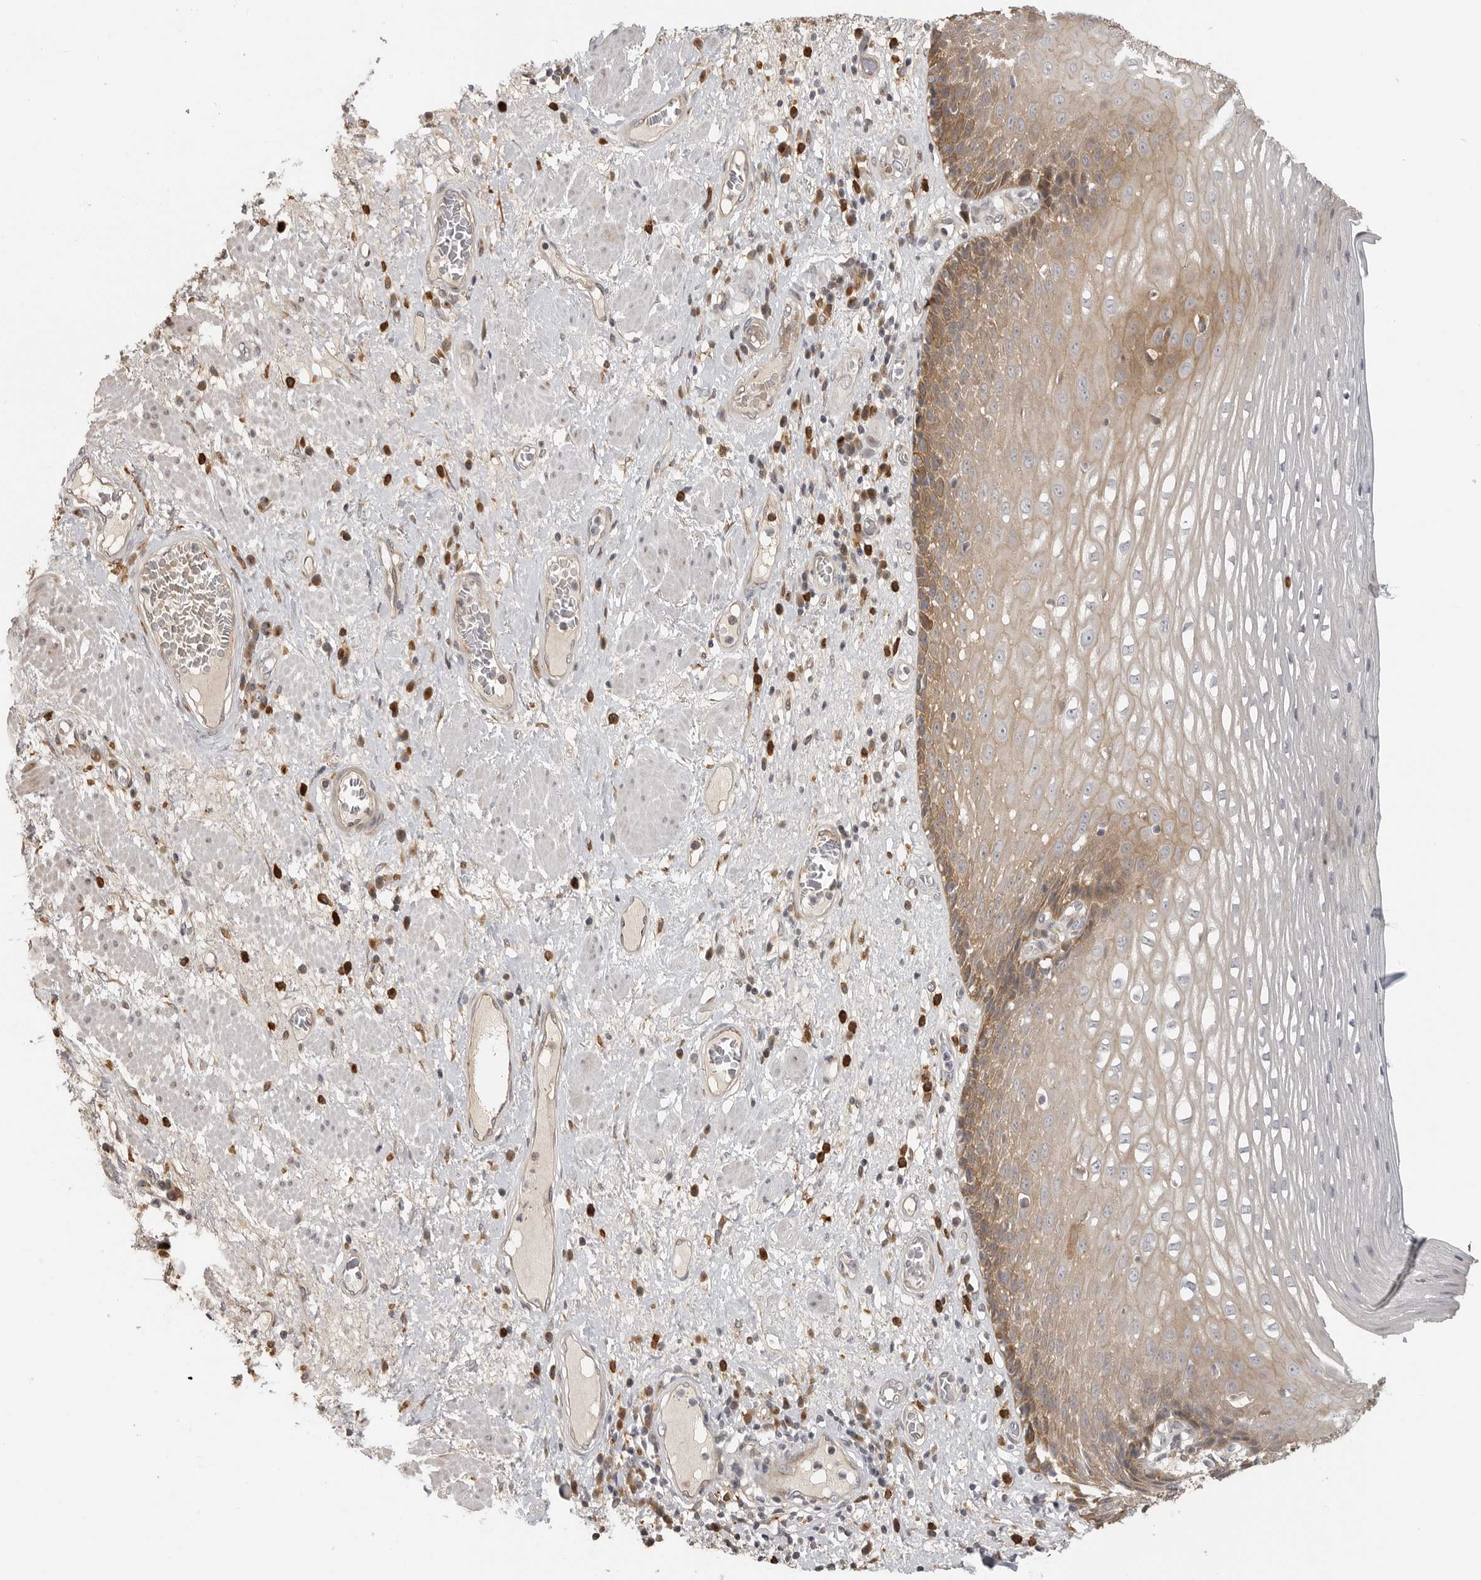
{"staining": {"intensity": "moderate", "quantity": "25%-75%", "location": "cytoplasmic/membranous"}, "tissue": "esophagus", "cell_type": "Squamous epithelial cells", "image_type": "normal", "snomed": [{"axis": "morphology", "description": "Normal tissue, NOS"}, {"axis": "morphology", "description": "Adenocarcinoma, NOS"}, {"axis": "topography", "description": "Esophagus"}], "caption": "This is a micrograph of IHC staining of normal esophagus, which shows moderate positivity in the cytoplasmic/membranous of squamous epithelial cells.", "gene": "IDO1", "patient": {"sex": "male", "age": 62}}